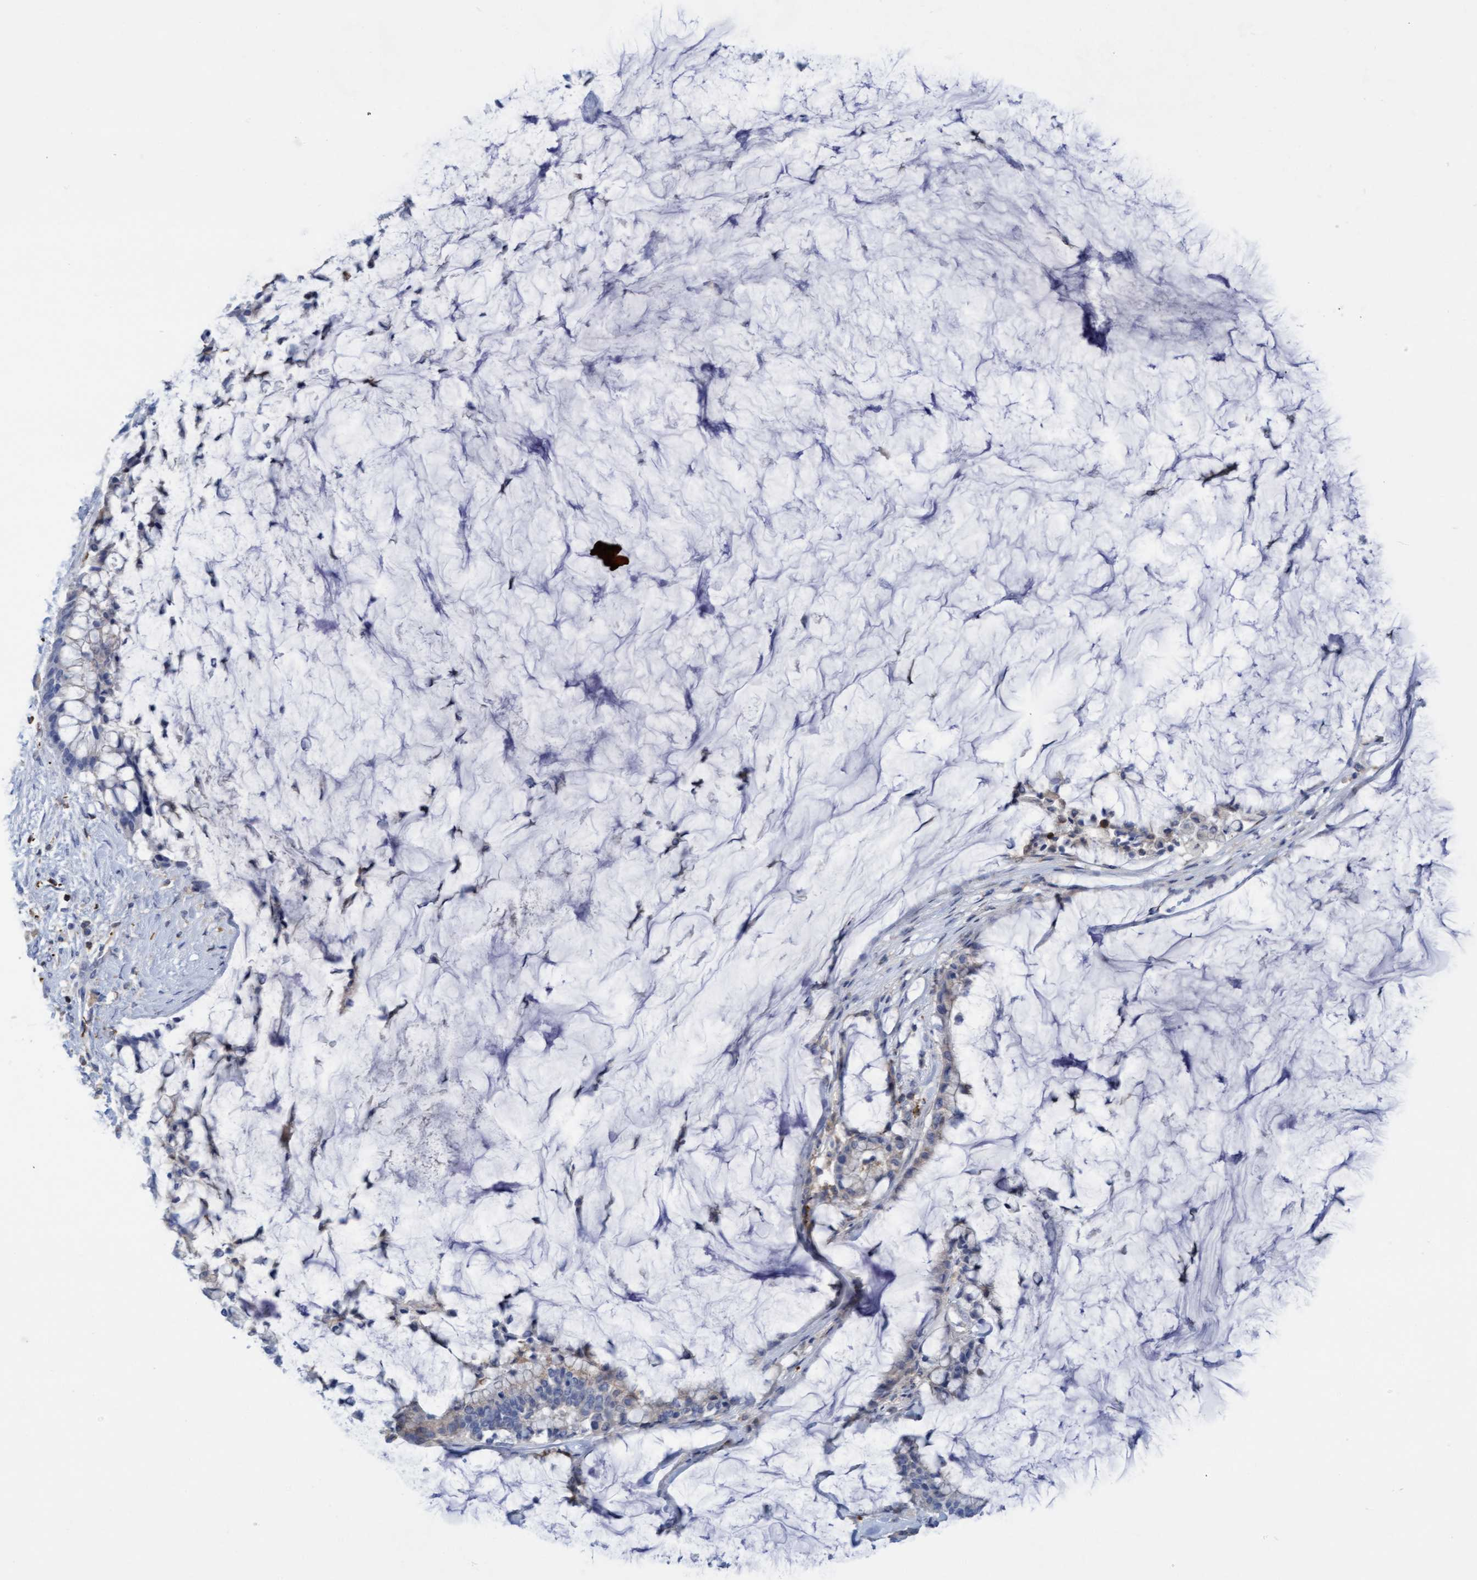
{"staining": {"intensity": "weak", "quantity": "<25%", "location": "cytoplasmic/membranous"}, "tissue": "pancreatic cancer", "cell_type": "Tumor cells", "image_type": "cancer", "snomed": [{"axis": "morphology", "description": "Adenocarcinoma, NOS"}, {"axis": "topography", "description": "Pancreas"}], "caption": "This is a micrograph of IHC staining of adenocarcinoma (pancreatic), which shows no positivity in tumor cells.", "gene": "FNBP1", "patient": {"sex": "male", "age": 41}}